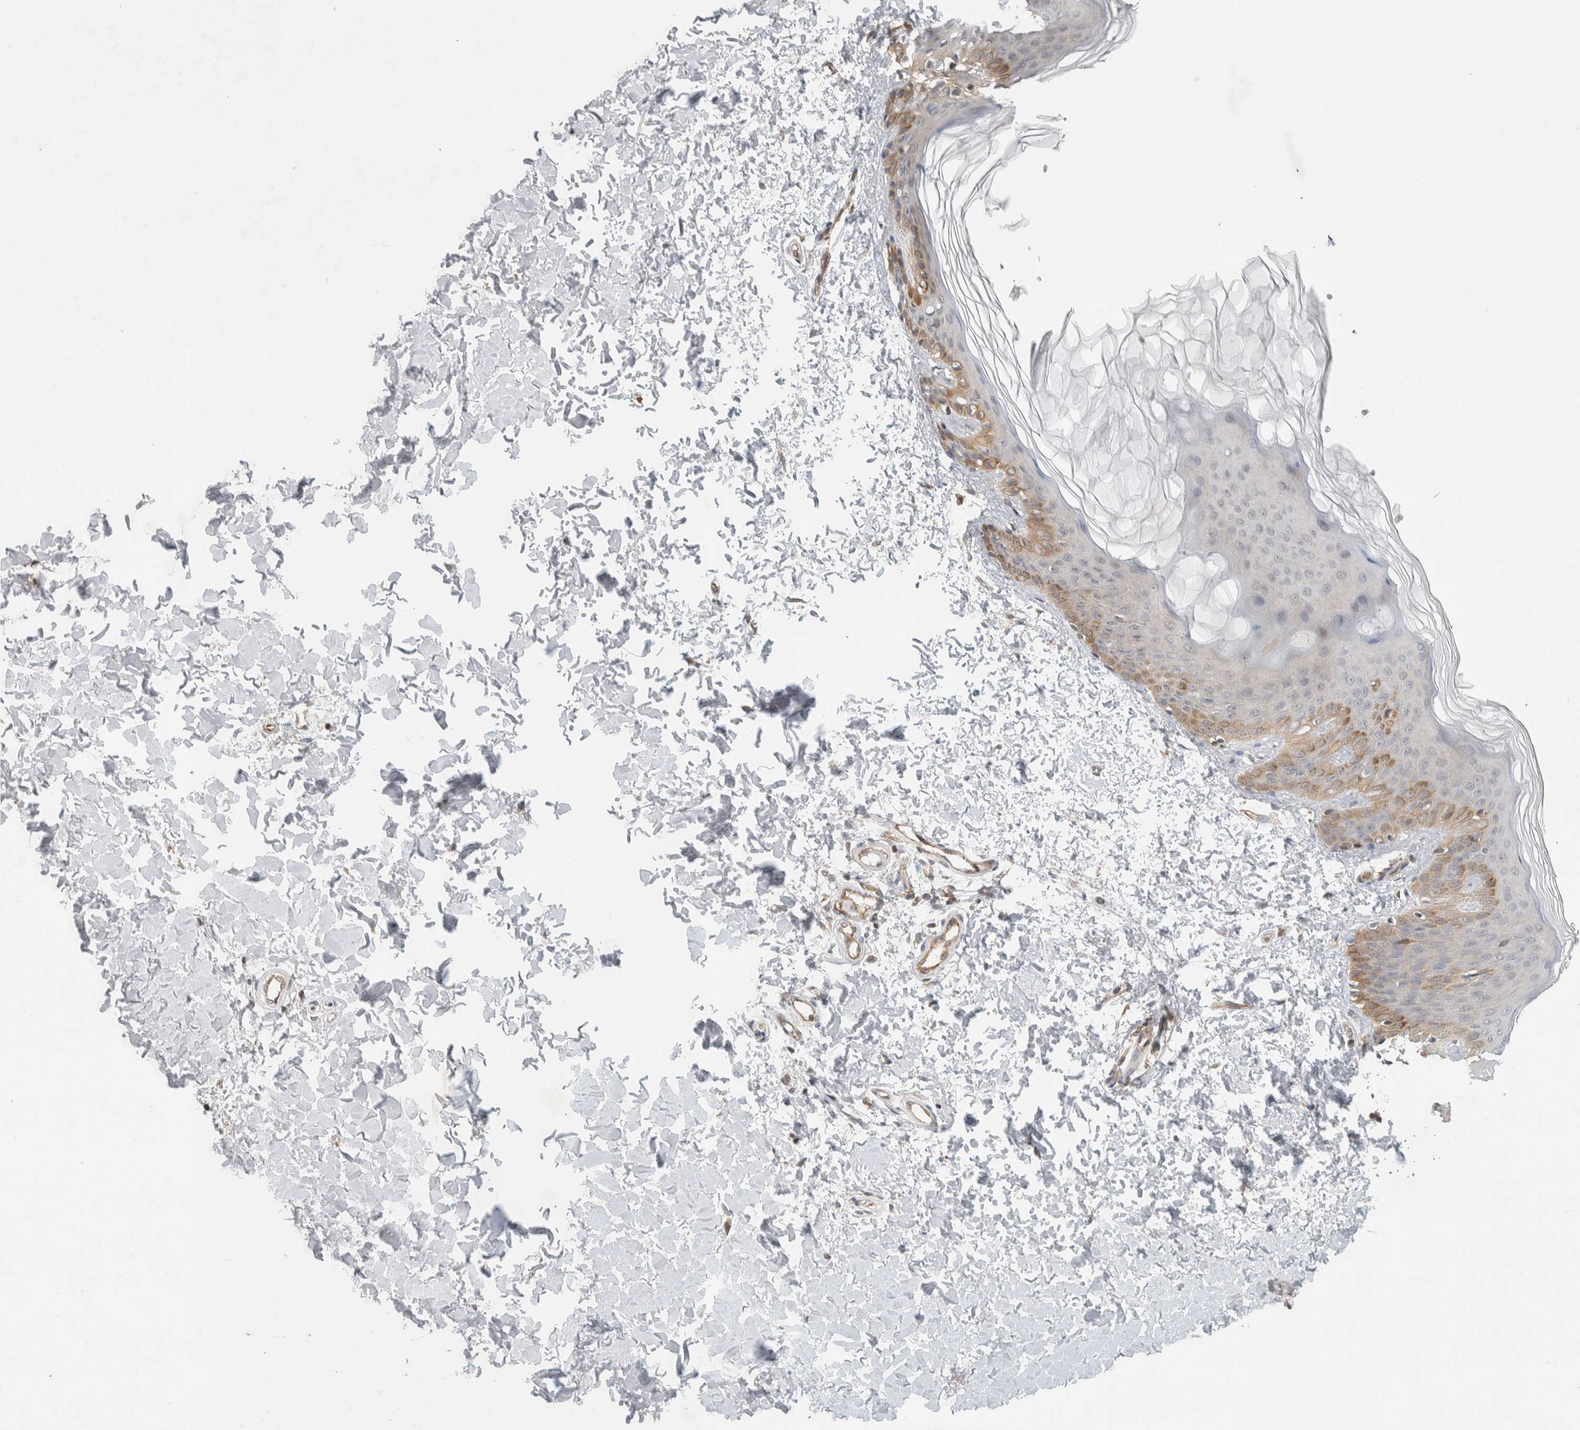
{"staining": {"intensity": "weak", "quantity": "25%-75%", "location": "cytoplasmic/membranous"}, "tissue": "skin", "cell_type": "Fibroblasts", "image_type": "normal", "snomed": [{"axis": "morphology", "description": "Normal tissue, NOS"}, {"axis": "morphology", "description": "Neoplasm, benign, NOS"}, {"axis": "topography", "description": "Skin"}, {"axis": "topography", "description": "Soft tissue"}], "caption": "Normal skin exhibits weak cytoplasmic/membranous expression in approximately 25%-75% of fibroblasts.", "gene": "DEPTOR", "patient": {"sex": "male", "age": 26}}